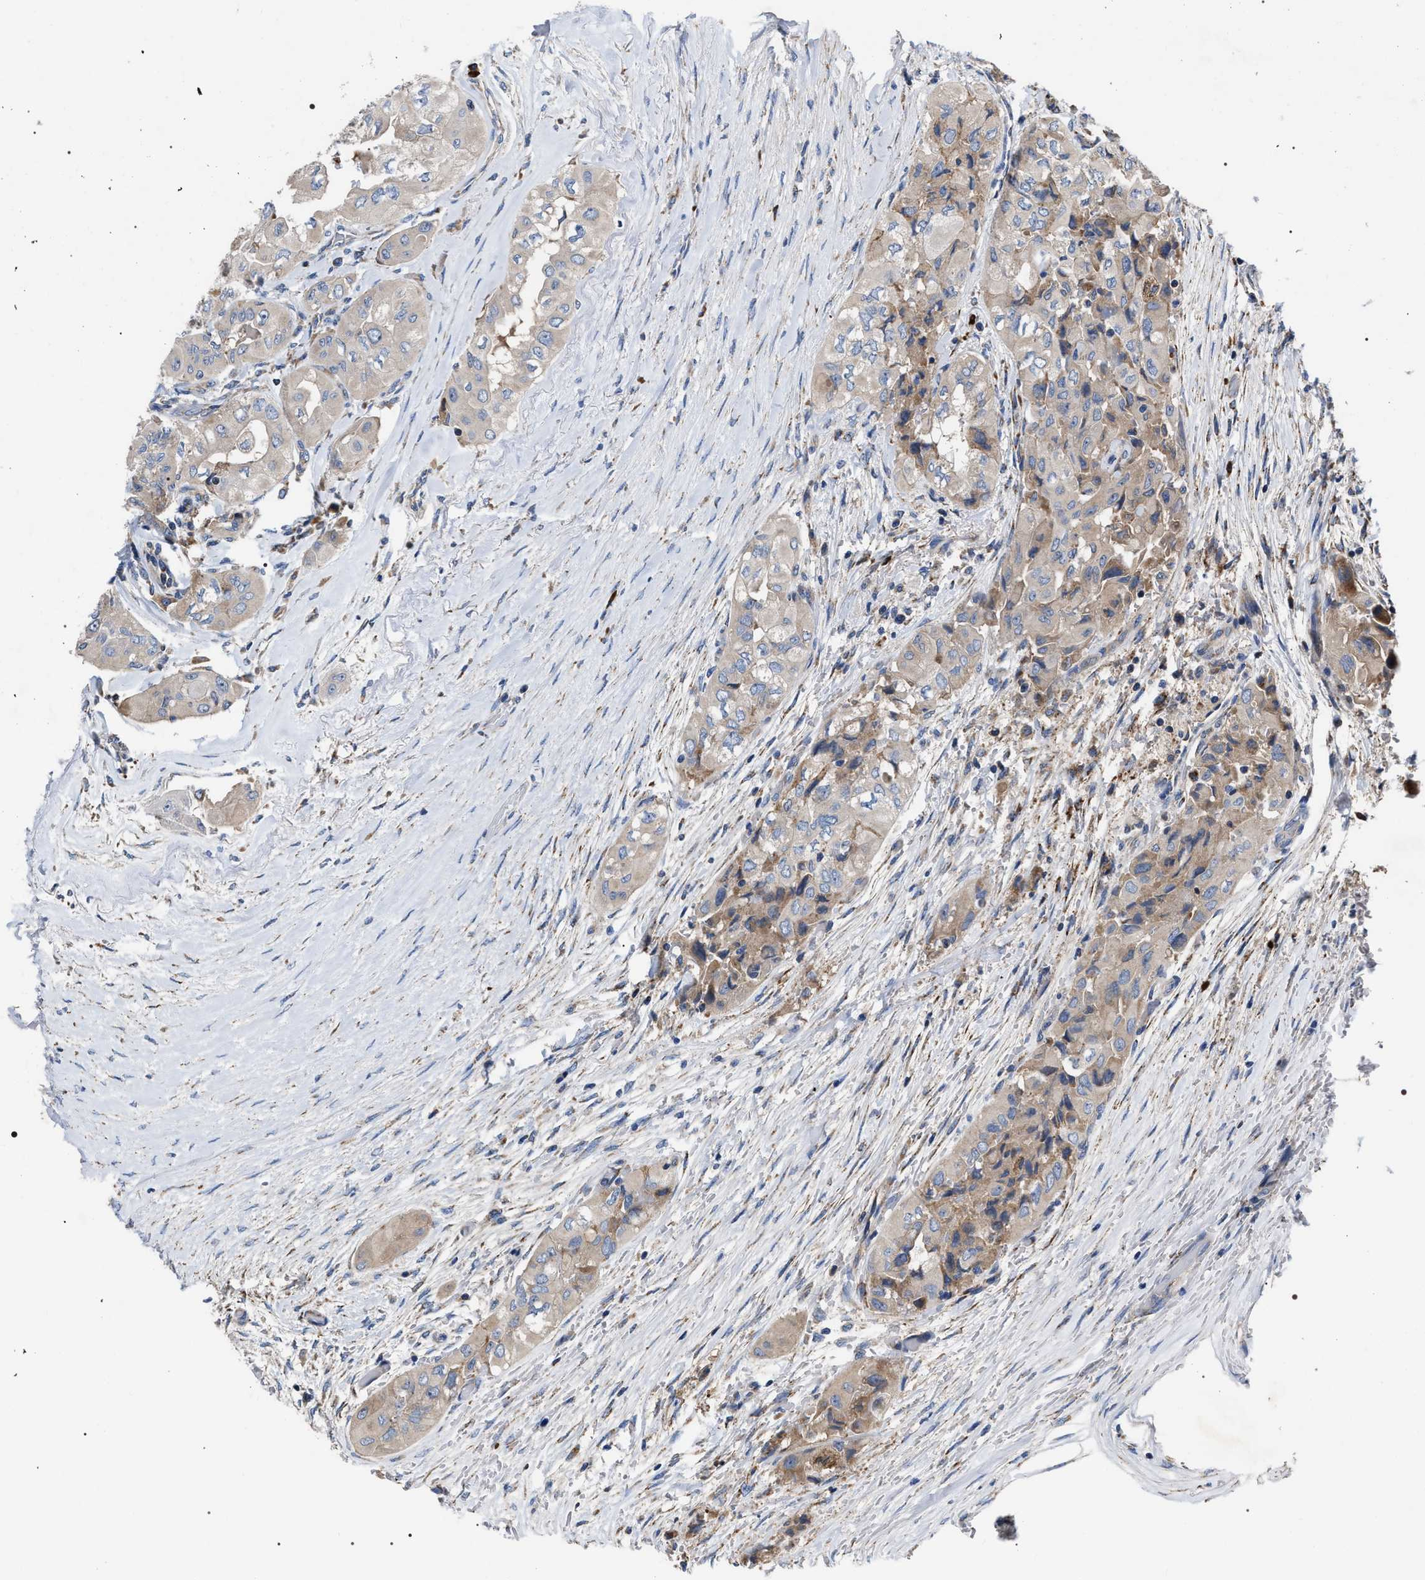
{"staining": {"intensity": "weak", "quantity": "25%-75%", "location": "cytoplasmic/membranous"}, "tissue": "thyroid cancer", "cell_type": "Tumor cells", "image_type": "cancer", "snomed": [{"axis": "morphology", "description": "Papillary adenocarcinoma, NOS"}, {"axis": "topography", "description": "Thyroid gland"}], "caption": "Immunohistochemical staining of thyroid papillary adenocarcinoma shows weak cytoplasmic/membranous protein expression in approximately 25%-75% of tumor cells.", "gene": "MACC1", "patient": {"sex": "female", "age": 59}}